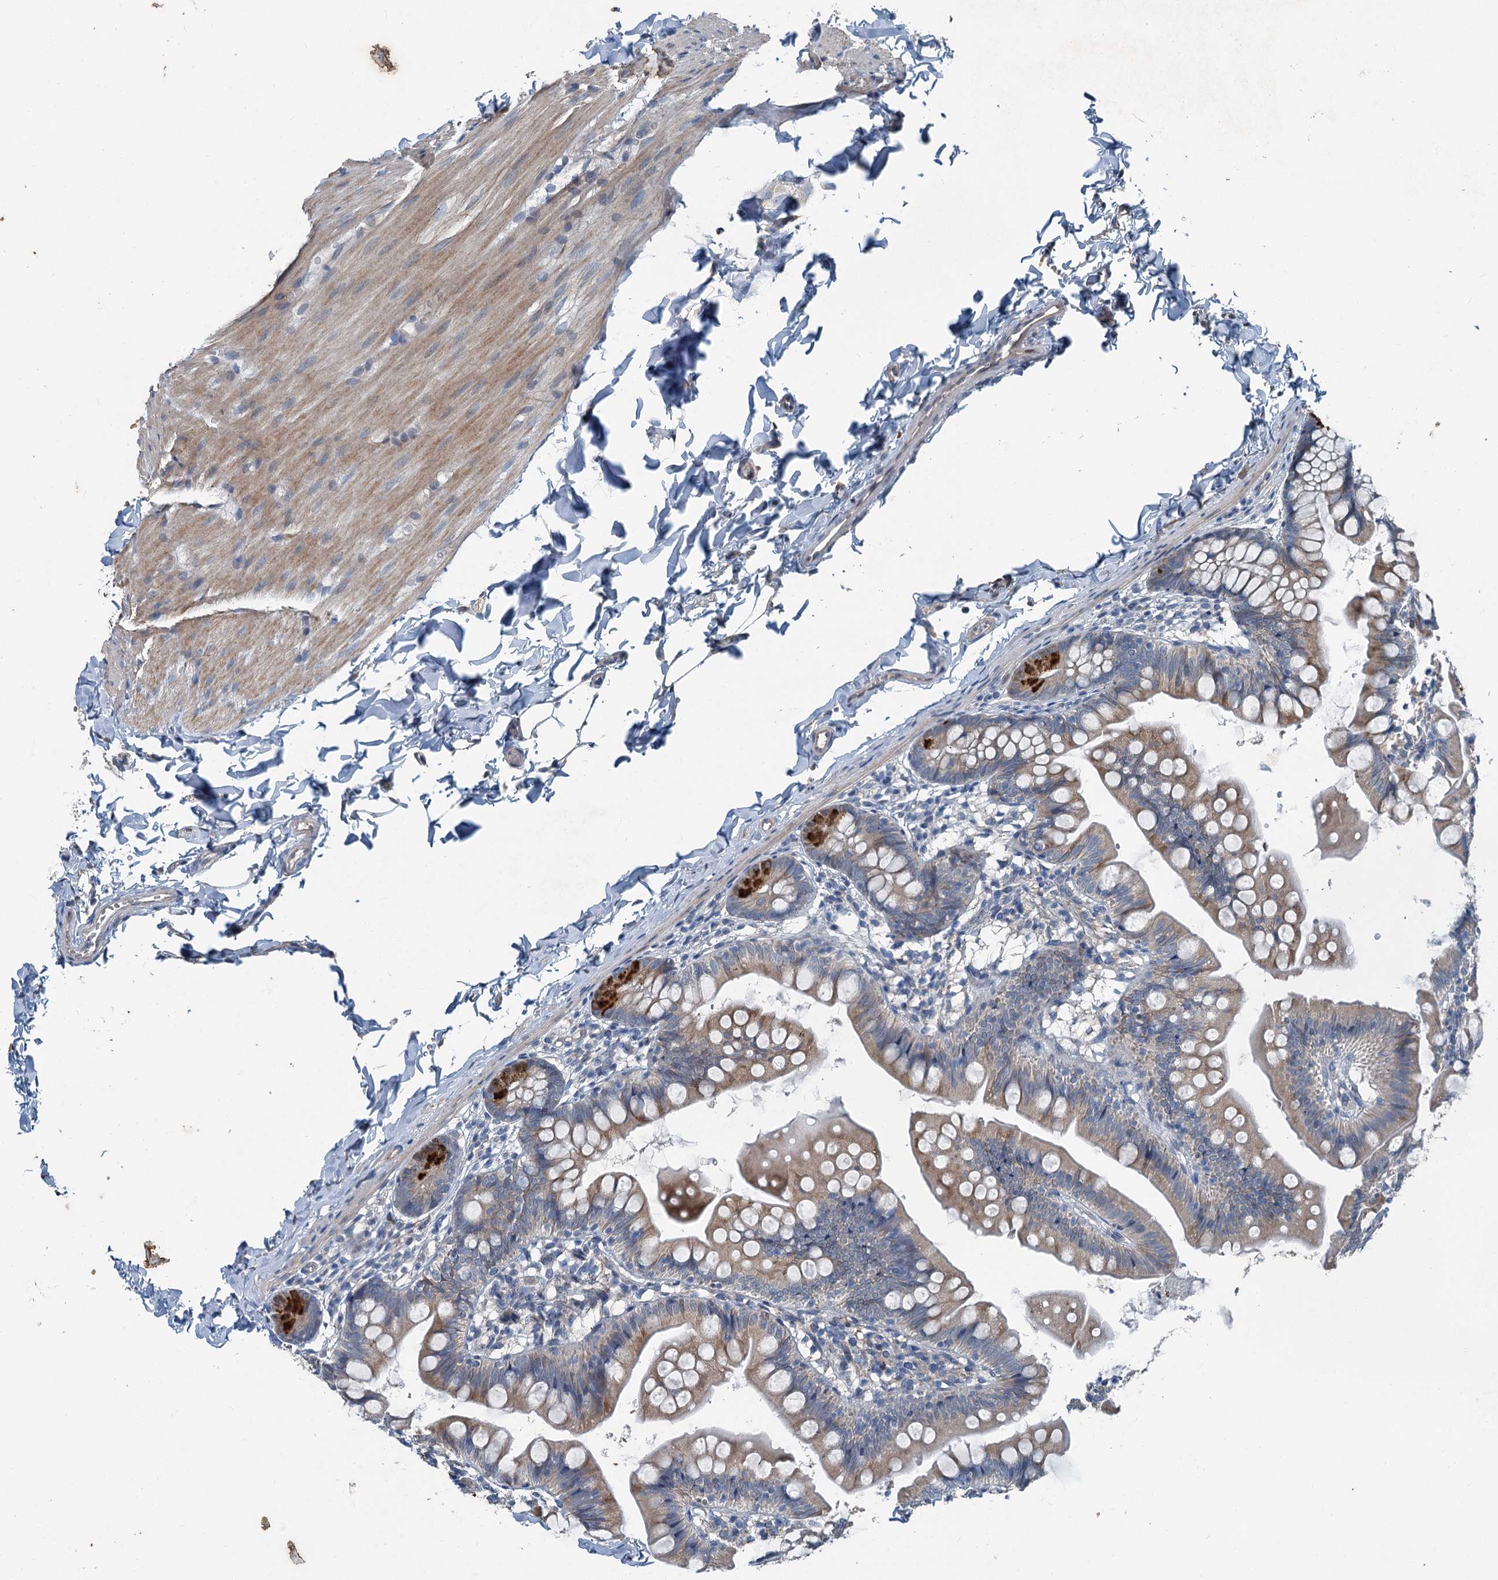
{"staining": {"intensity": "moderate", "quantity": ">75%", "location": "cytoplasmic/membranous"}, "tissue": "small intestine", "cell_type": "Glandular cells", "image_type": "normal", "snomed": [{"axis": "morphology", "description": "Normal tissue, NOS"}, {"axis": "topography", "description": "Small intestine"}], "caption": "A photomicrograph showing moderate cytoplasmic/membranous expression in about >75% of glandular cells in normal small intestine, as visualized by brown immunohistochemical staining.", "gene": "C6orf120", "patient": {"sex": "male", "age": 7}}